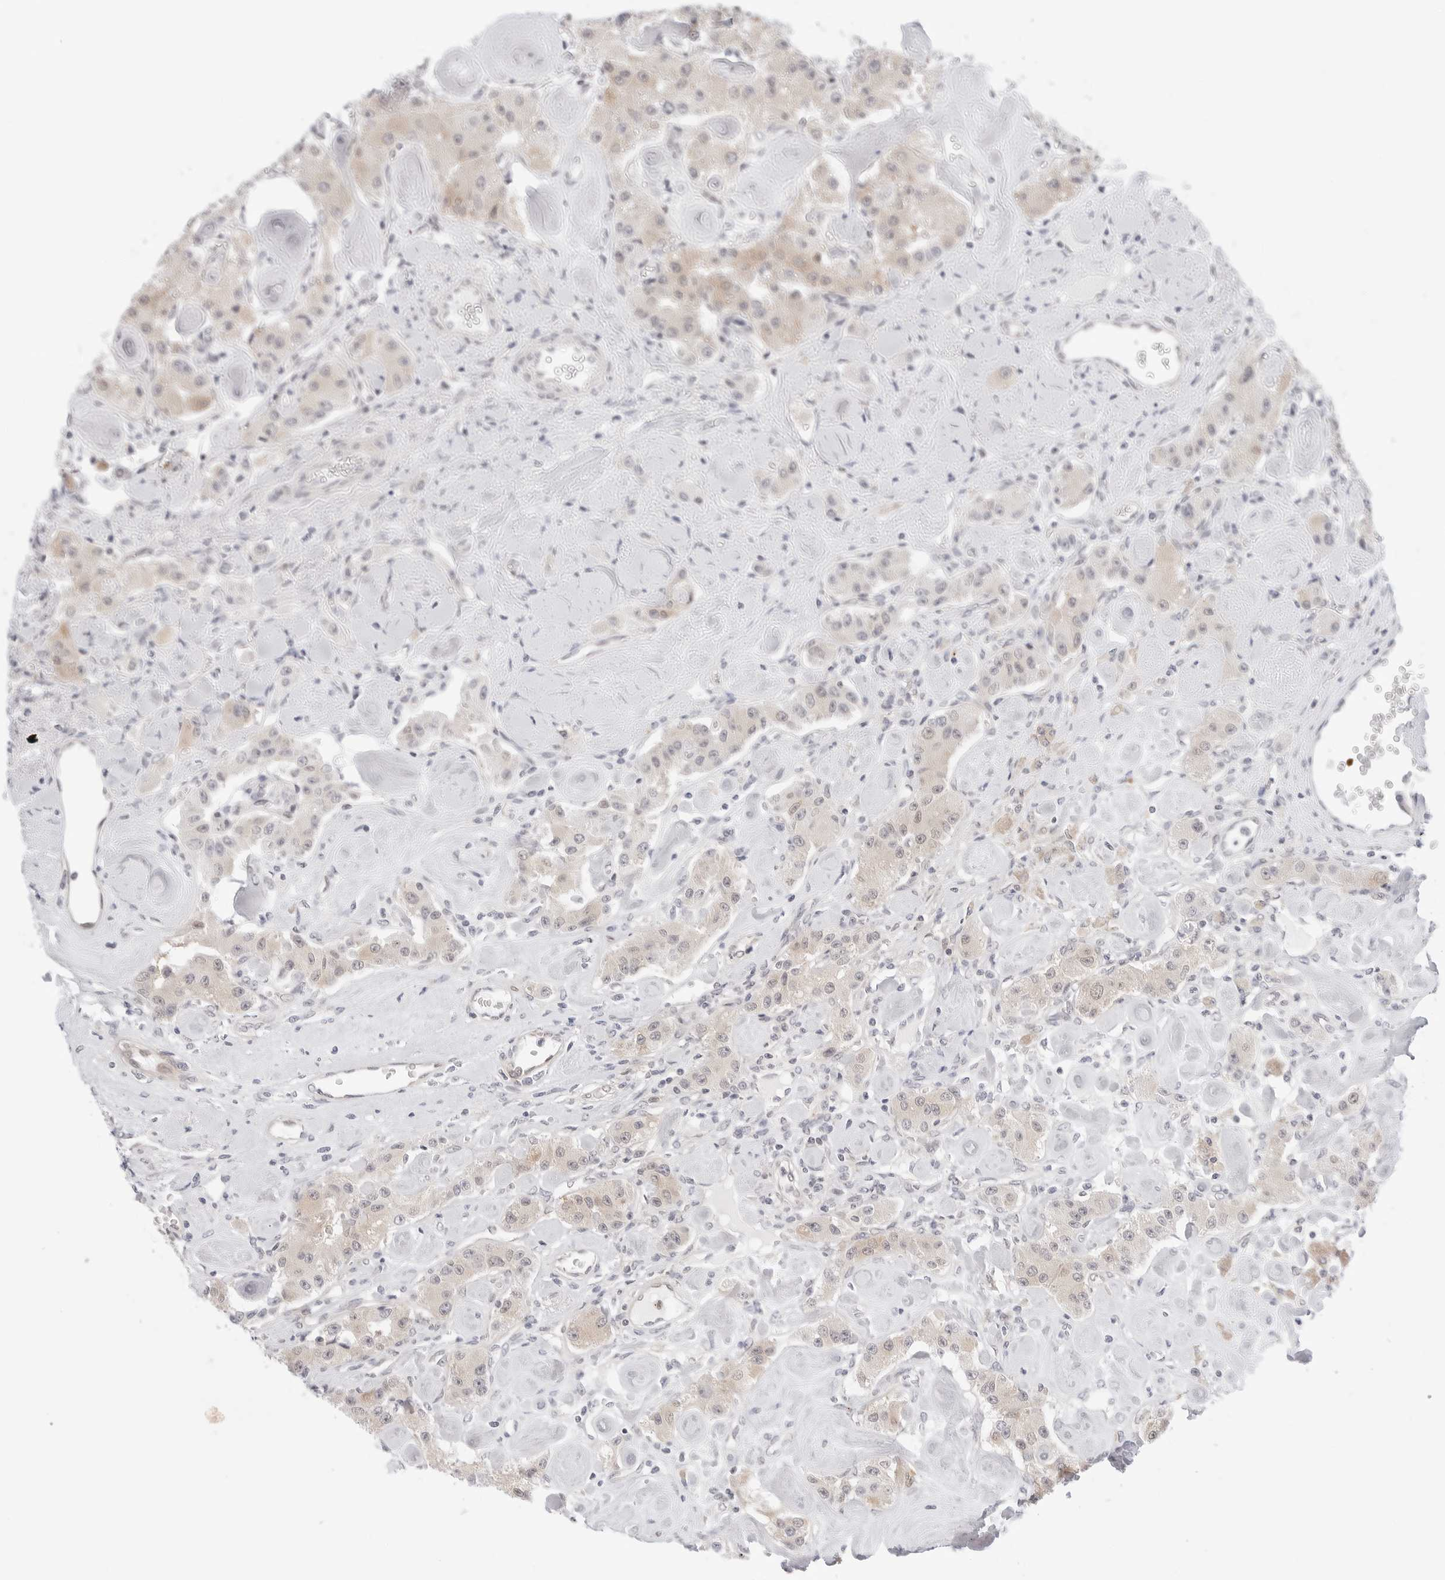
{"staining": {"intensity": "weak", "quantity": "25%-75%", "location": "cytoplasmic/membranous"}, "tissue": "carcinoid", "cell_type": "Tumor cells", "image_type": "cancer", "snomed": [{"axis": "morphology", "description": "Carcinoid, malignant, NOS"}, {"axis": "topography", "description": "Pancreas"}], "caption": "DAB (3,3'-diaminobenzidine) immunohistochemical staining of human carcinoid shows weak cytoplasmic/membranous protein staining in approximately 25%-75% of tumor cells.", "gene": "NUDC", "patient": {"sex": "male", "age": 41}}